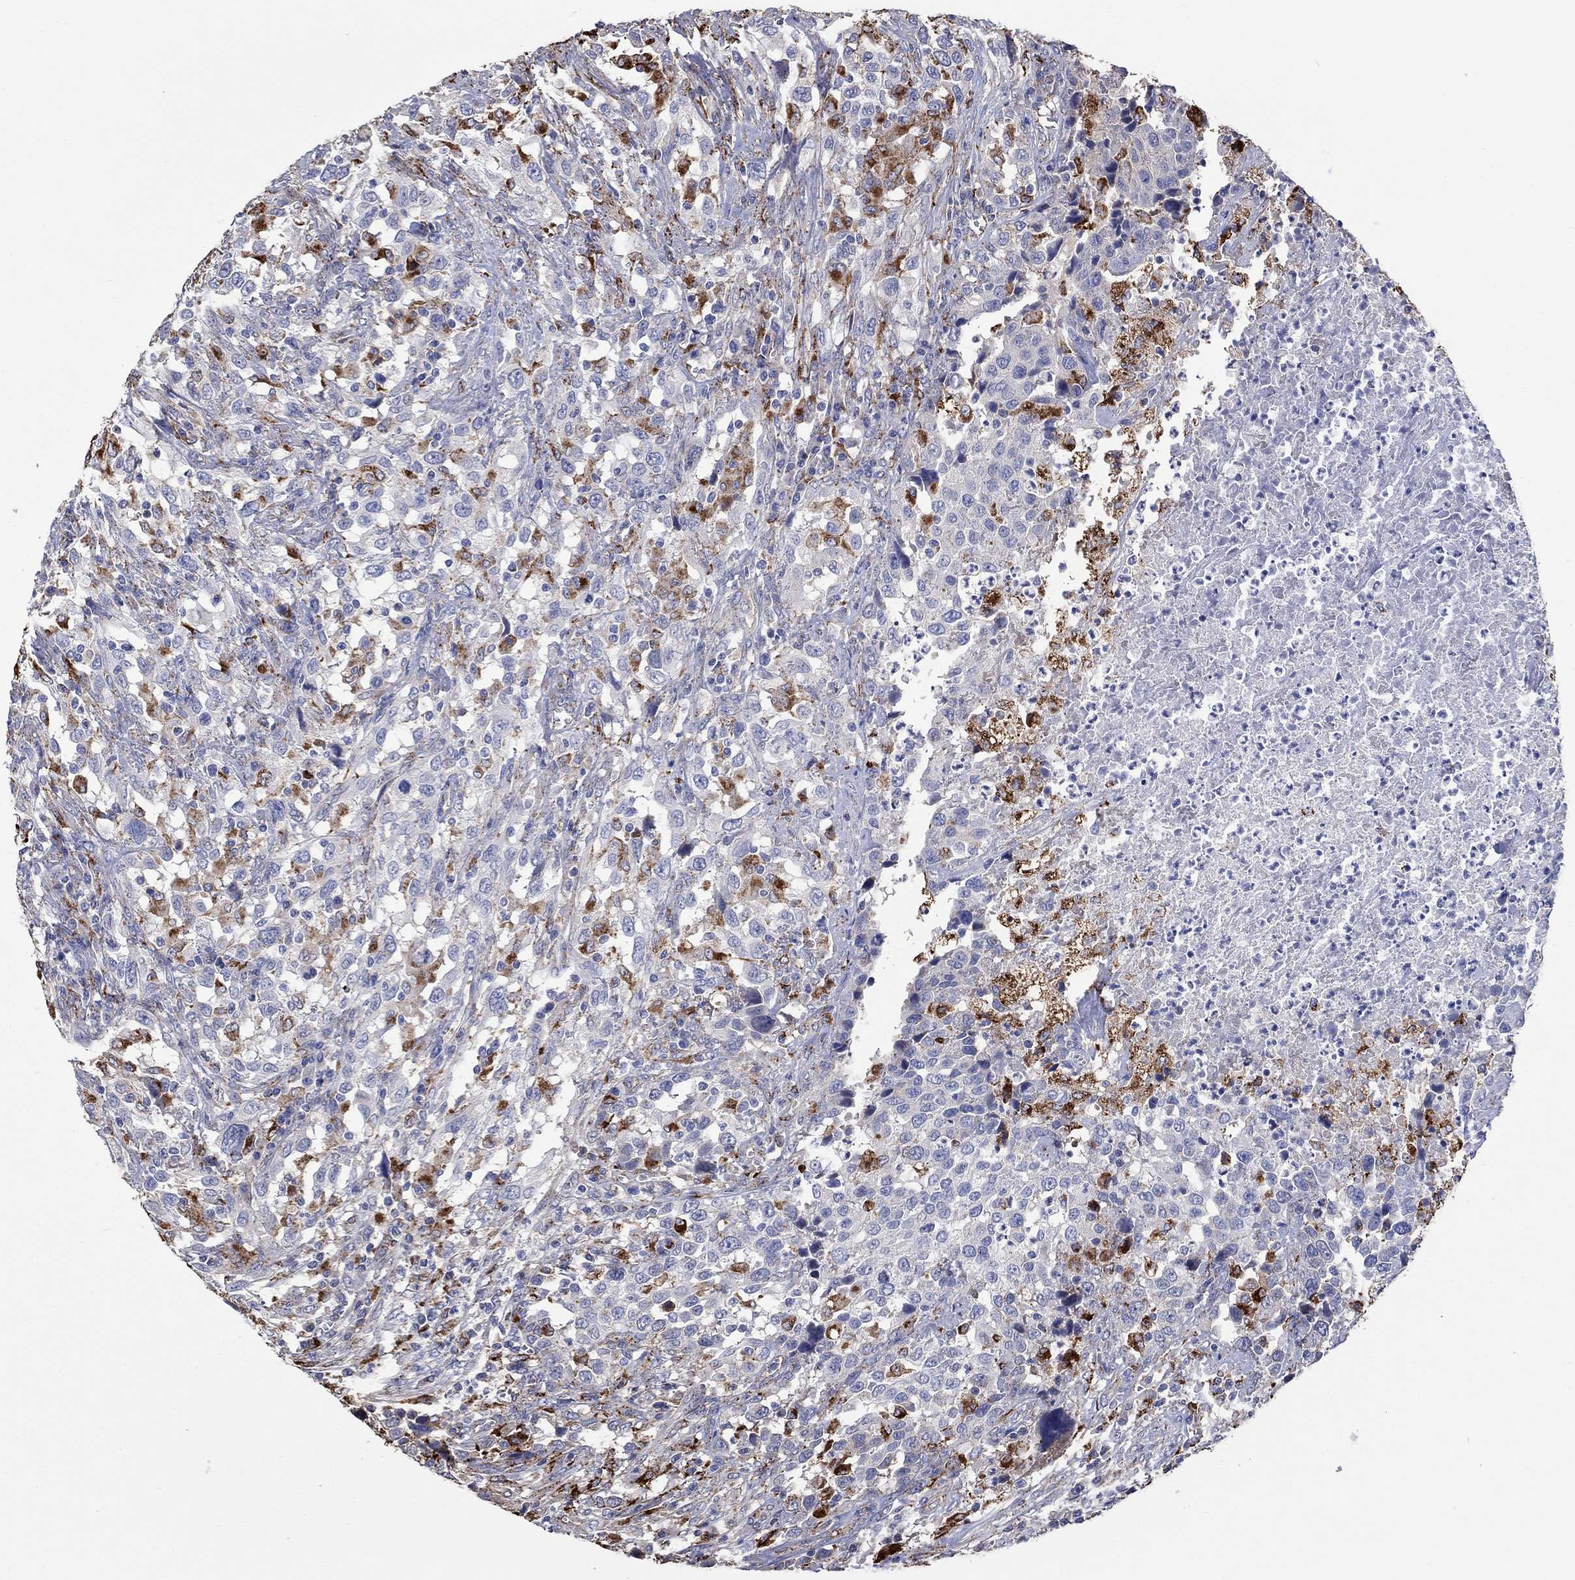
{"staining": {"intensity": "negative", "quantity": "none", "location": "none"}, "tissue": "urothelial cancer", "cell_type": "Tumor cells", "image_type": "cancer", "snomed": [{"axis": "morphology", "description": "Urothelial carcinoma, NOS"}, {"axis": "morphology", "description": "Urothelial carcinoma, High grade"}, {"axis": "topography", "description": "Urinary bladder"}], "caption": "The micrograph demonstrates no staining of tumor cells in urothelial cancer. Brightfield microscopy of immunohistochemistry (IHC) stained with DAB (brown) and hematoxylin (blue), captured at high magnification.", "gene": "CTSB", "patient": {"sex": "female", "age": 64}}